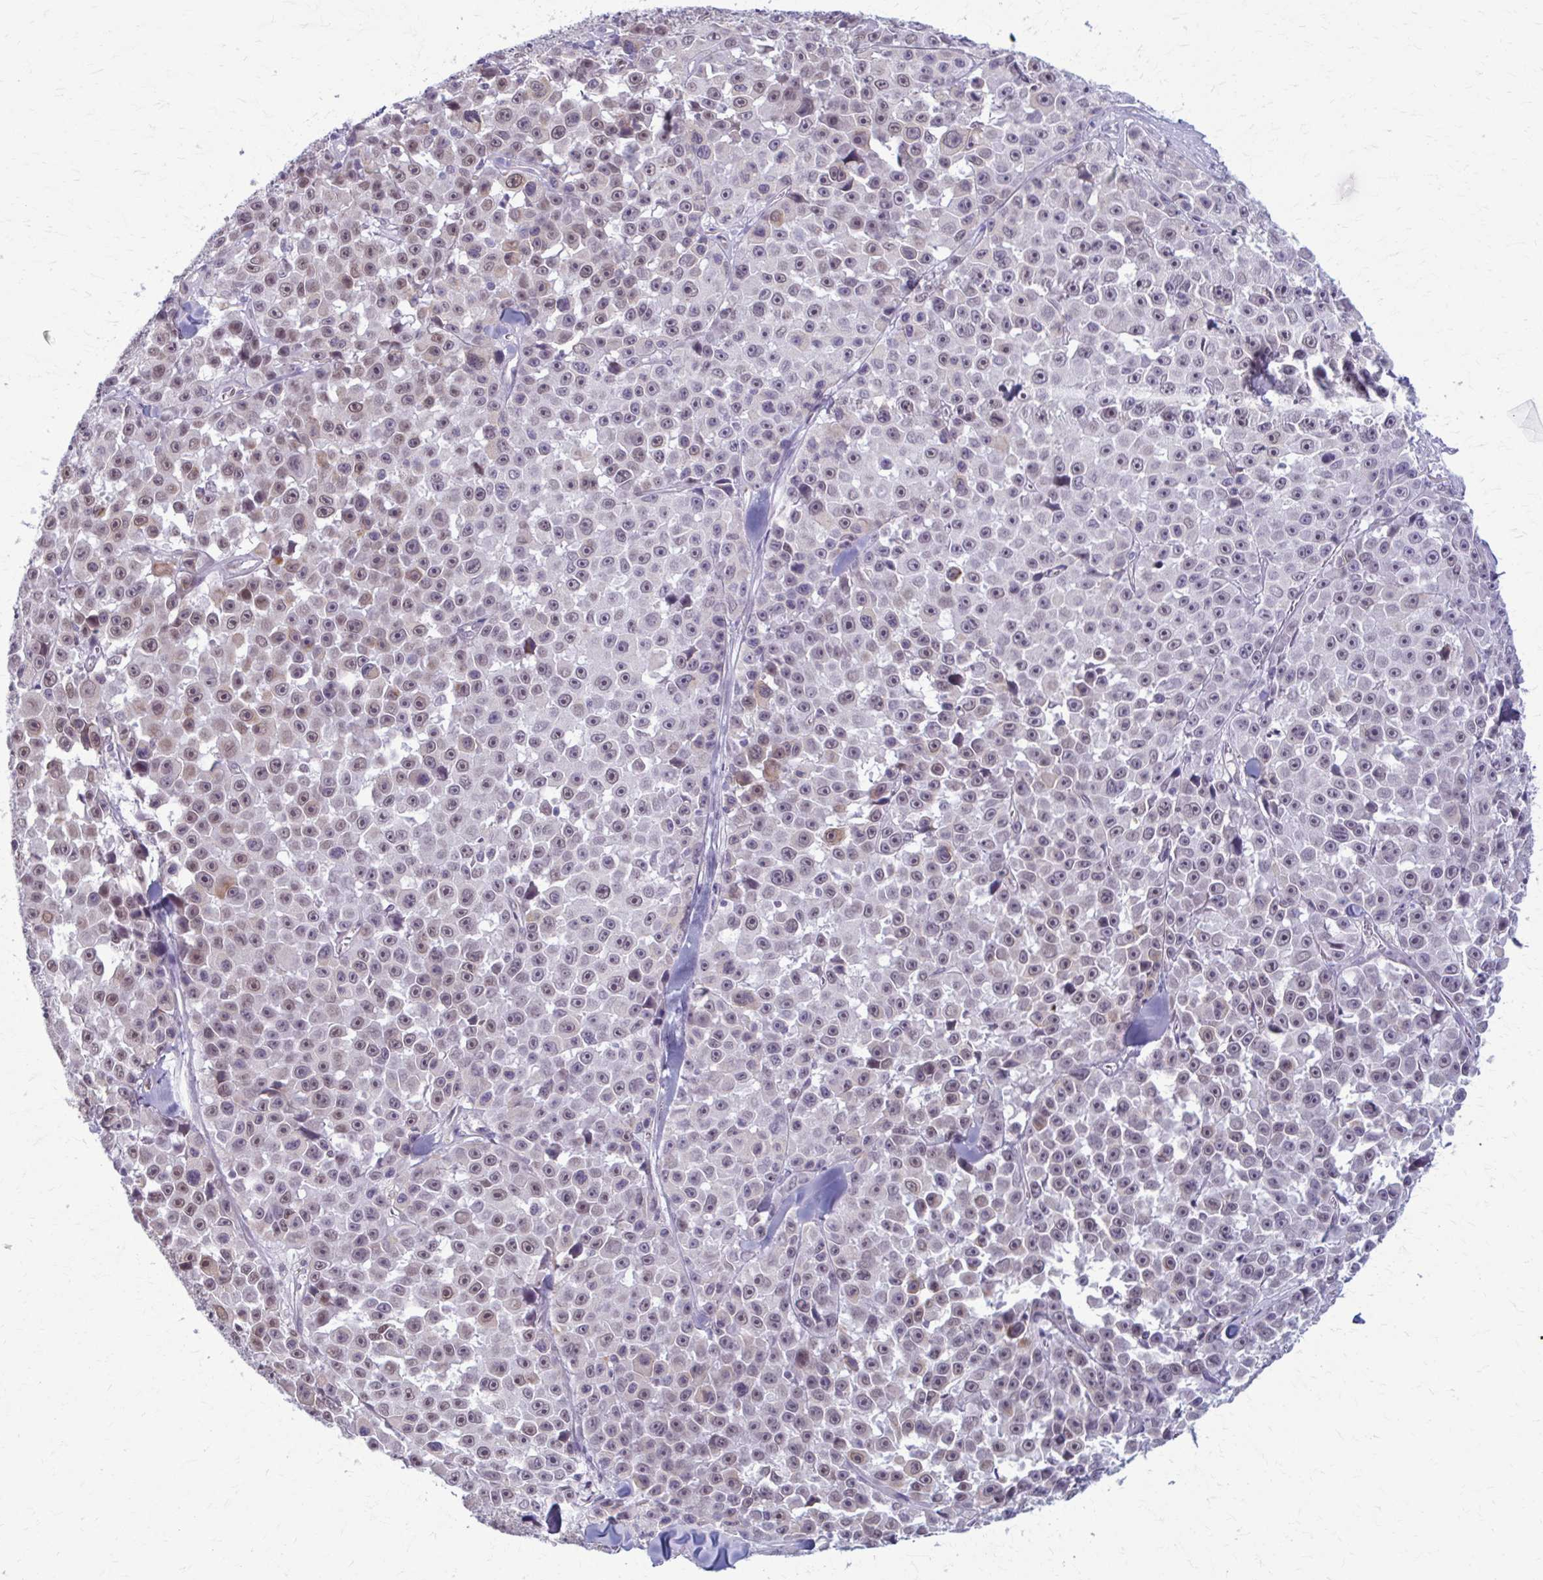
{"staining": {"intensity": "weak", "quantity": "<25%", "location": "nuclear"}, "tissue": "melanoma", "cell_type": "Tumor cells", "image_type": "cancer", "snomed": [{"axis": "morphology", "description": "Malignant melanoma, NOS"}, {"axis": "topography", "description": "Skin"}], "caption": "Tumor cells show no significant staining in malignant melanoma.", "gene": "NUMBL", "patient": {"sex": "female", "age": 66}}